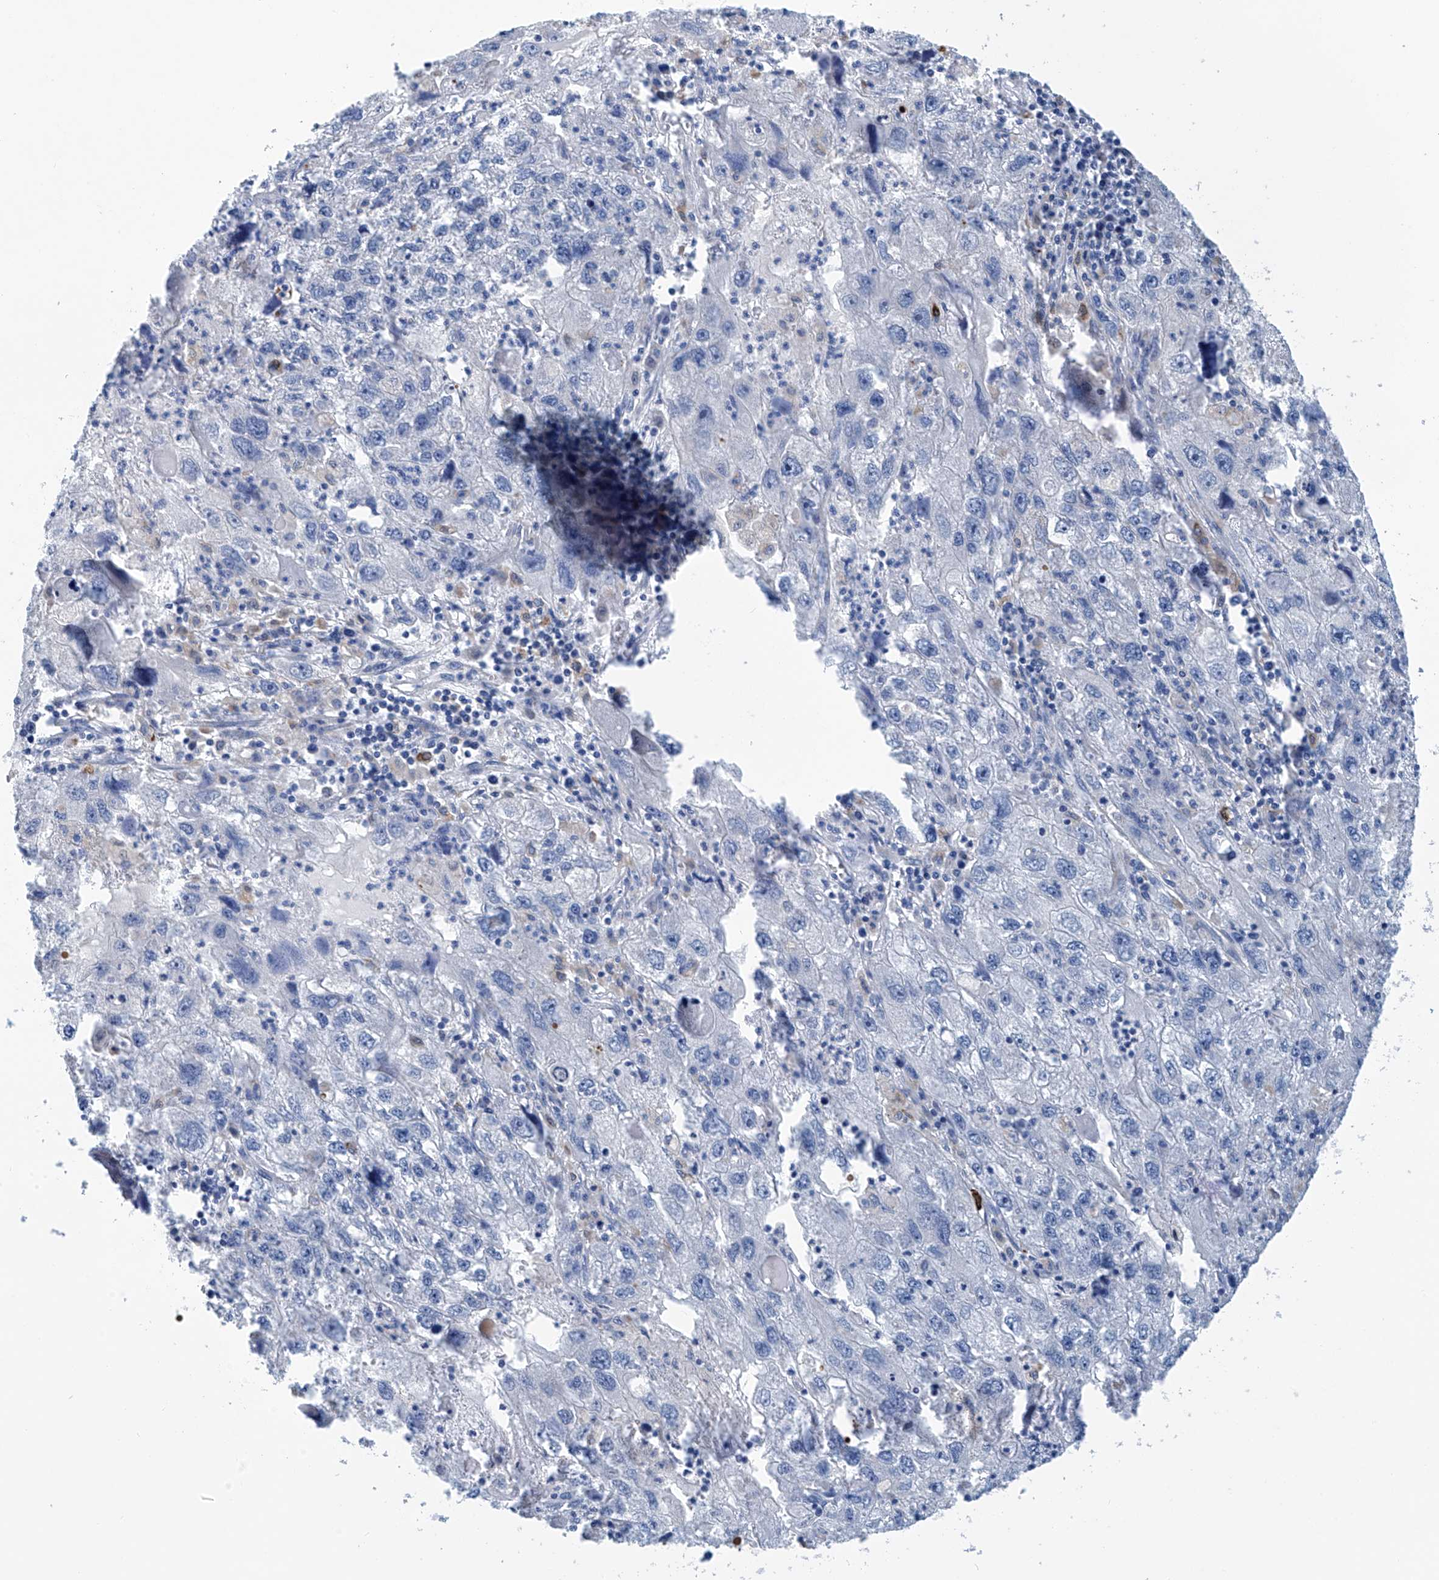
{"staining": {"intensity": "negative", "quantity": "none", "location": "none"}, "tissue": "endometrial cancer", "cell_type": "Tumor cells", "image_type": "cancer", "snomed": [{"axis": "morphology", "description": "Adenocarcinoma, NOS"}, {"axis": "topography", "description": "Endometrium"}], "caption": "DAB immunohistochemical staining of human endometrial cancer reveals no significant expression in tumor cells. (IHC, brightfield microscopy, high magnification).", "gene": "CEP85L", "patient": {"sex": "female", "age": 49}}